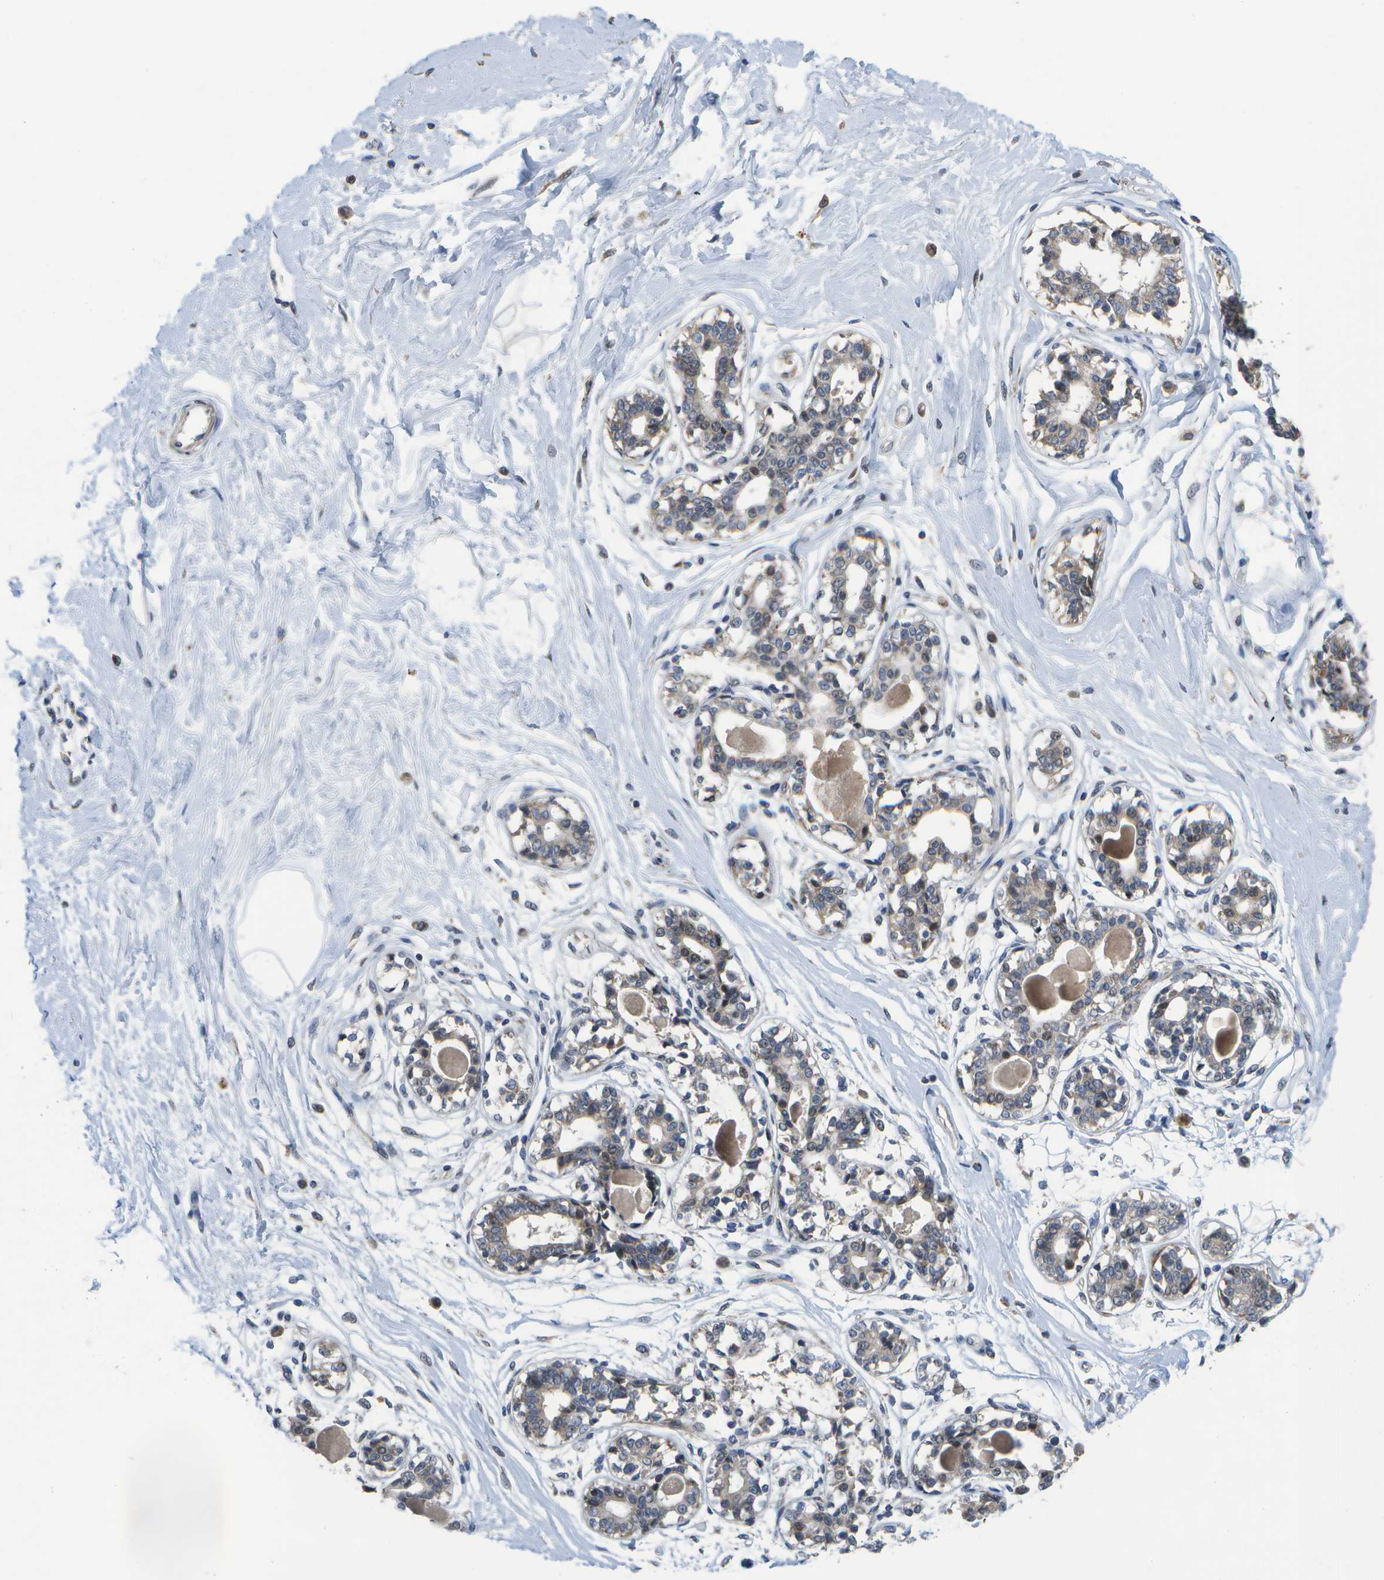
{"staining": {"intensity": "negative", "quantity": "none", "location": "none"}, "tissue": "breast", "cell_type": "Adipocytes", "image_type": "normal", "snomed": [{"axis": "morphology", "description": "Normal tissue, NOS"}, {"axis": "topography", "description": "Breast"}], "caption": "A high-resolution image shows IHC staining of normal breast, which shows no significant positivity in adipocytes.", "gene": "HADHA", "patient": {"sex": "female", "age": 45}}